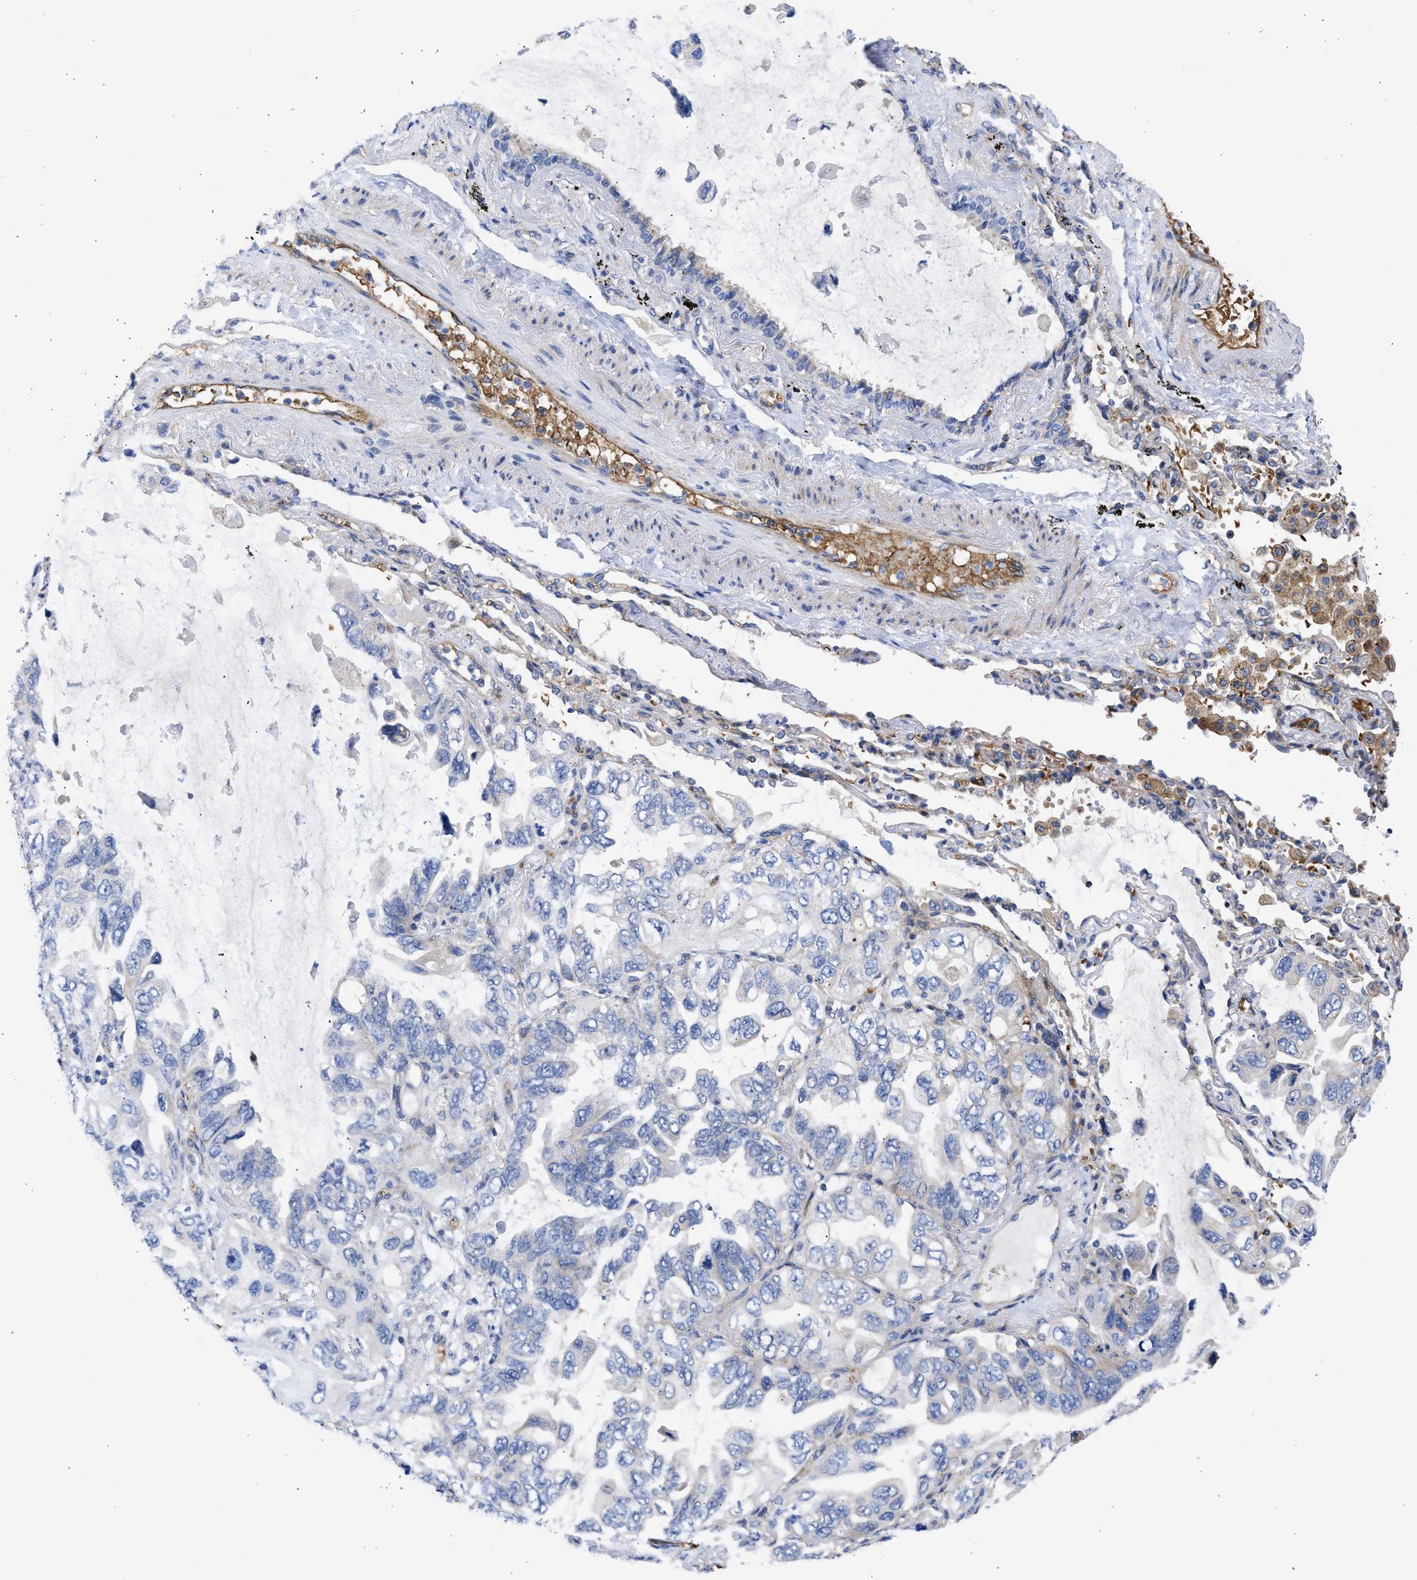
{"staining": {"intensity": "negative", "quantity": "none", "location": "none"}, "tissue": "lung cancer", "cell_type": "Tumor cells", "image_type": "cancer", "snomed": [{"axis": "morphology", "description": "Squamous cell carcinoma, NOS"}, {"axis": "topography", "description": "Lung"}], "caption": "This is an immunohistochemistry (IHC) micrograph of lung squamous cell carcinoma. There is no positivity in tumor cells.", "gene": "BTG3", "patient": {"sex": "female", "age": 73}}